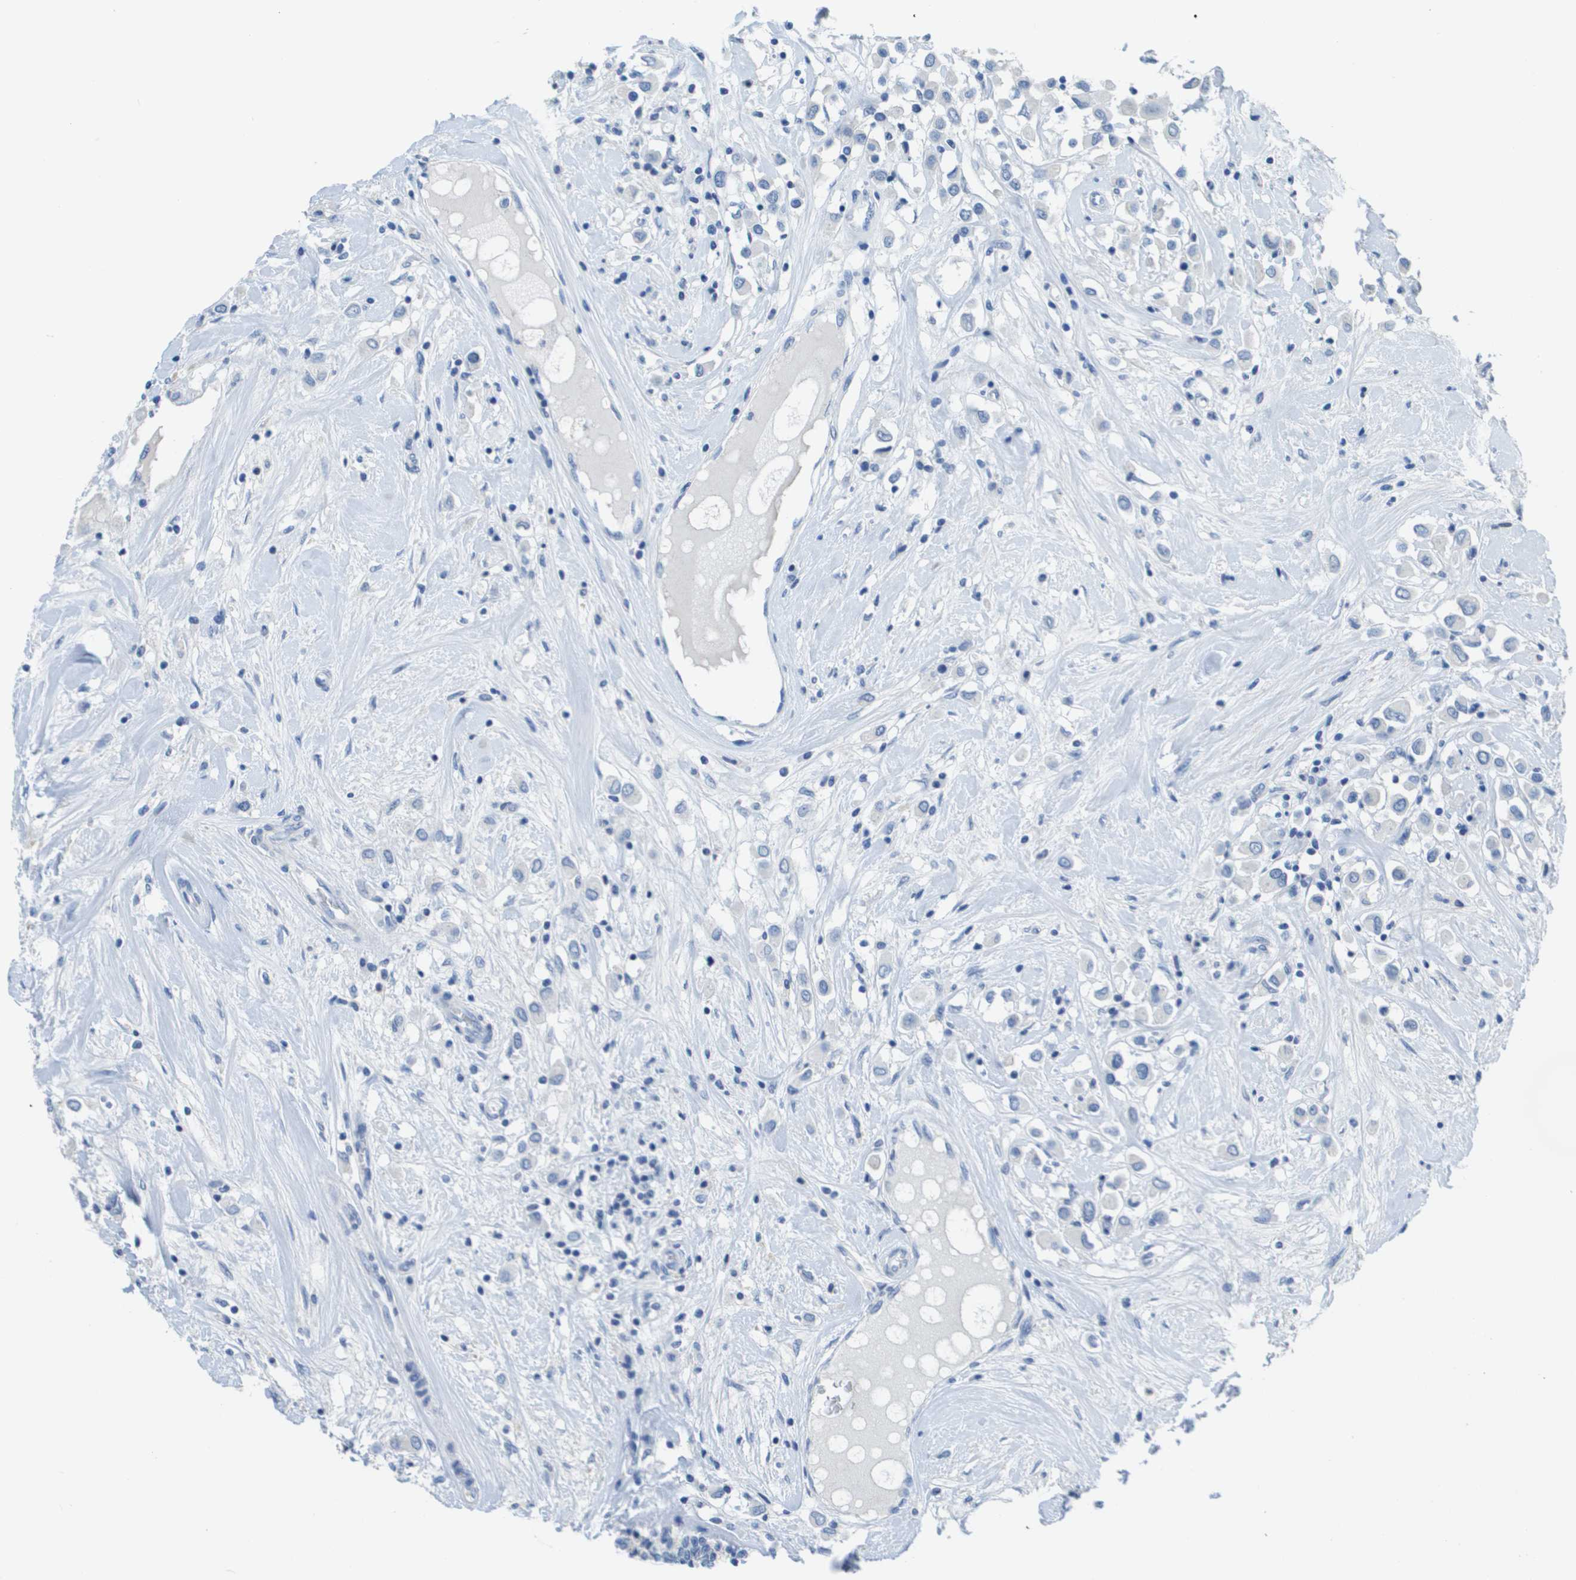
{"staining": {"intensity": "negative", "quantity": "none", "location": "none"}, "tissue": "breast cancer", "cell_type": "Tumor cells", "image_type": "cancer", "snomed": [{"axis": "morphology", "description": "Duct carcinoma"}, {"axis": "topography", "description": "Breast"}], "caption": "Immunohistochemistry (IHC) histopathology image of breast cancer stained for a protein (brown), which exhibits no positivity in tumor cells.", "gene": "NCS1", "patient": {"sex": "female", "age": 61}}